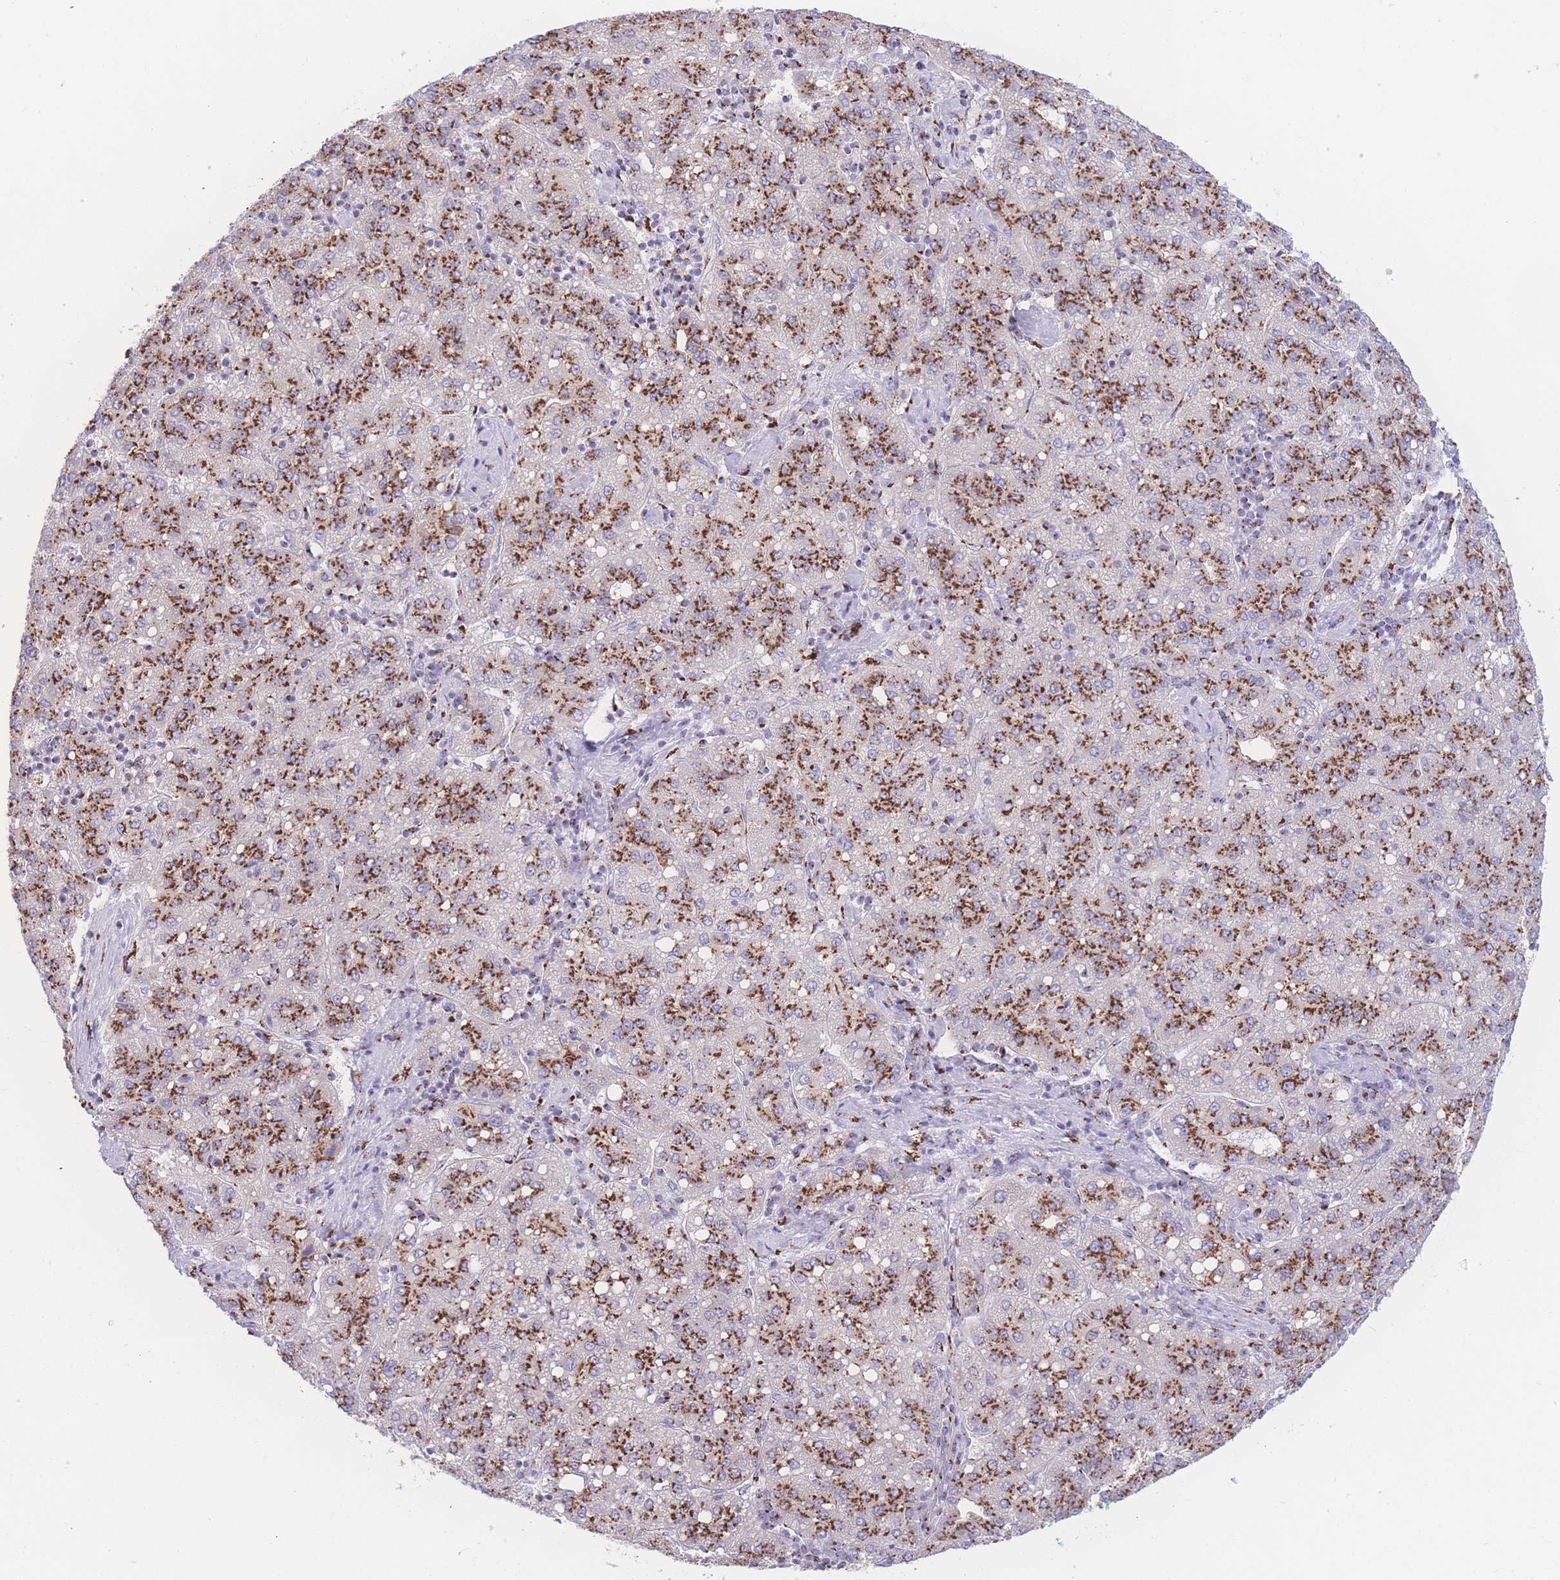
{"staining": {"intensity": "strong", "quantity": ">75%", "location": "cytoplasmic/membranous"}, "tissue": "liver cancer", "cell_type": "Tumor cells", "image_type": "cancer", "snomed": [{"axis": "morphology", "description": "Carcinoma, Hepatocellular, NOS"}, {"axis": "topography", "description": "Liver"}], "caption": "Immunohistochemistry (DAB) staining of liver cancer (hepatocellular carcinoma) displays strong cytoplasmic/membranous protein positivity in about >75% of tumor cells. (IHC, brightfield microscopy, high magnification).", "gene": "GOLM2", "patient": {"sex": "male", "age": 65}}